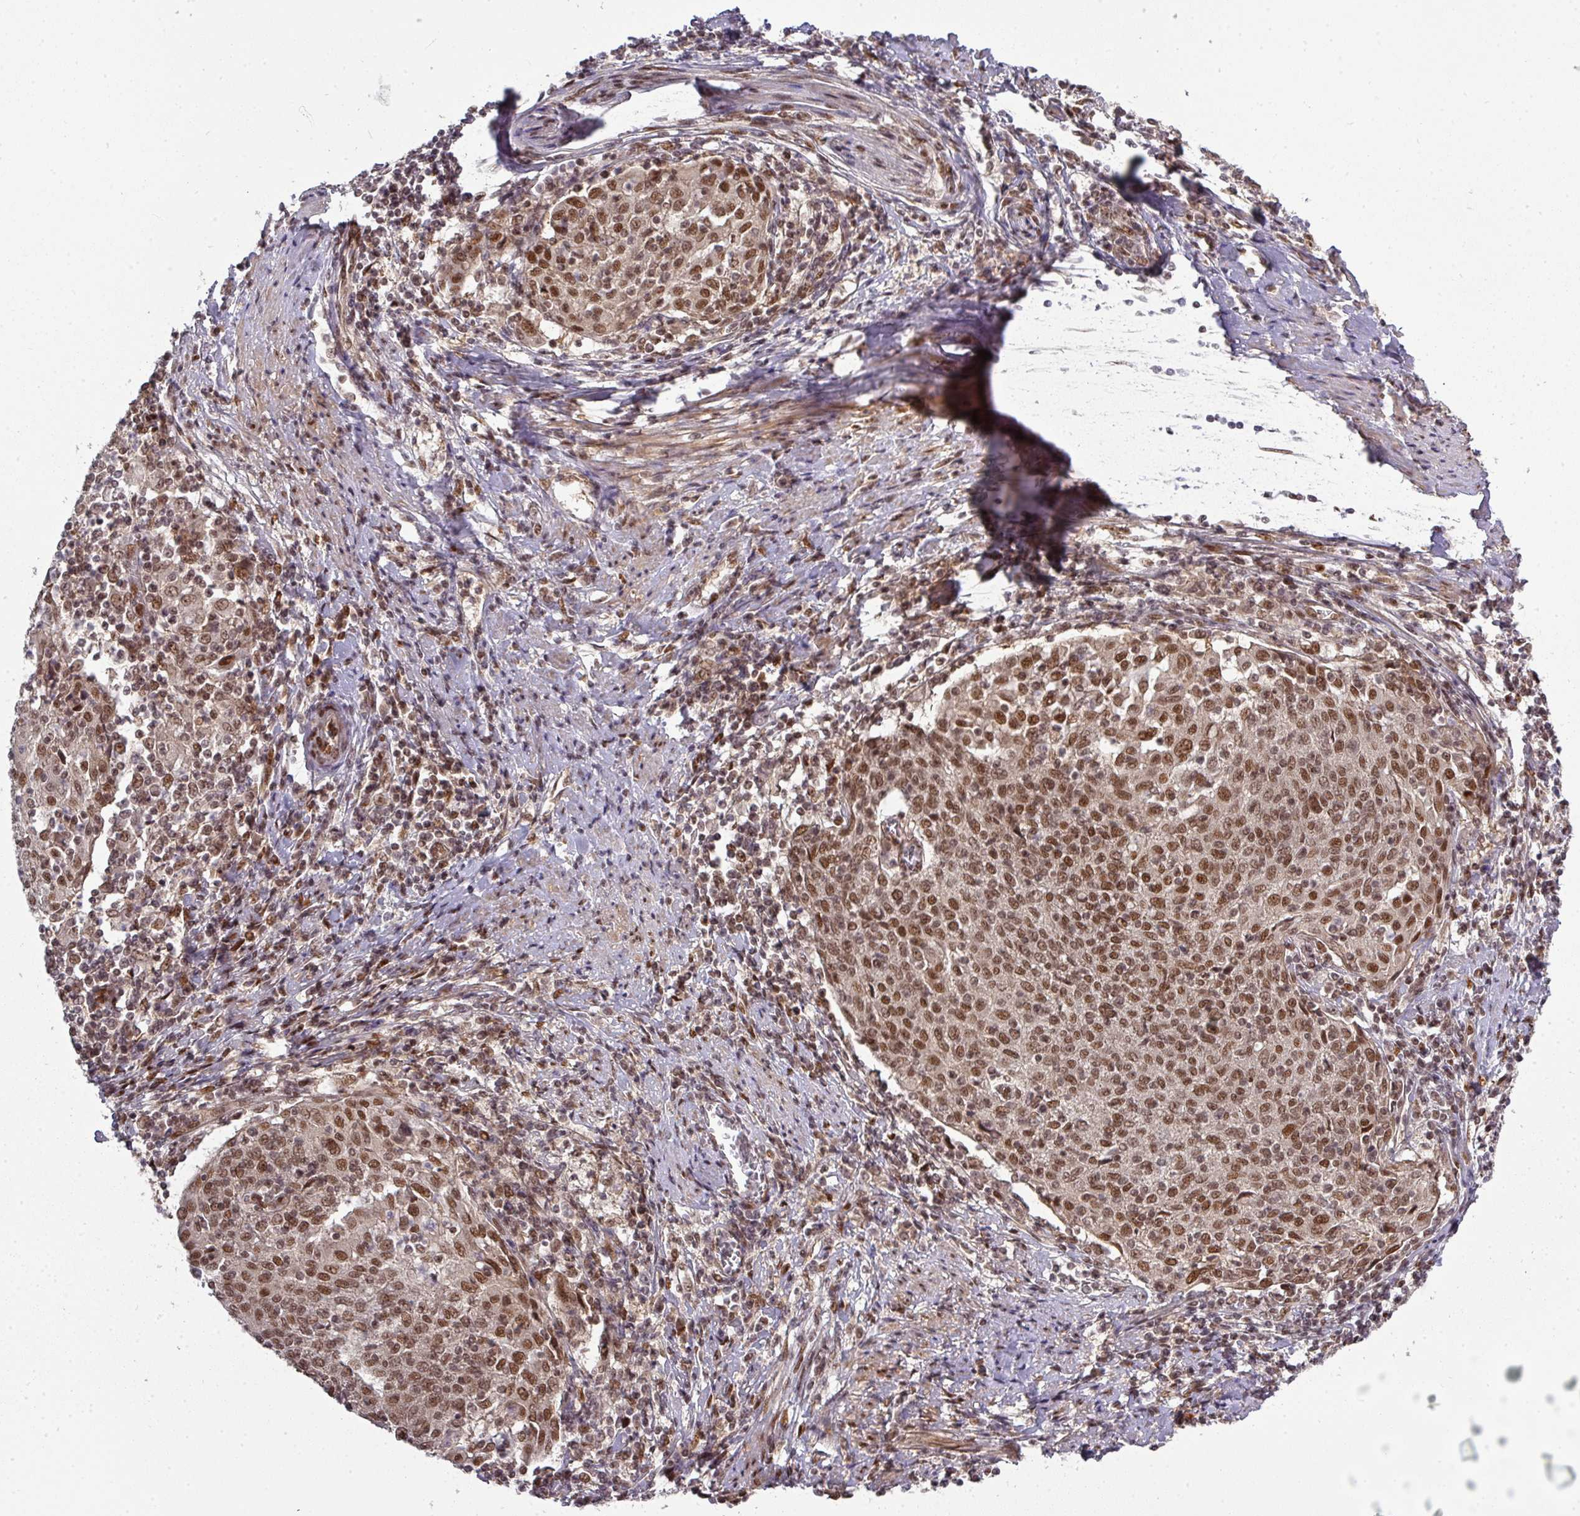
{"staining": {"intensity": "moderate", "quantity": ">75%", "location": "nuclear"}, "tissue": "cervical cancer", "cell_type": "Tumor cells", "image_type": "cancer", "snomed": [{"axis": "morphology", "description": "Squamous cell carcinoma, NOS"}, {"axis": "topography", "description": "Cervix"}], "caption": "Tumor cells display medium levels of moderate nuclear positivity in about >75% of cells in human cervical squamous cell carcinoma. The protein of interest is stained brown, and the nuclei are stained in blue (DAB IHC with brightfield microscopy, high magnification).", "gene": "CIC", "patient": {"sex": "female", "age": 52}}